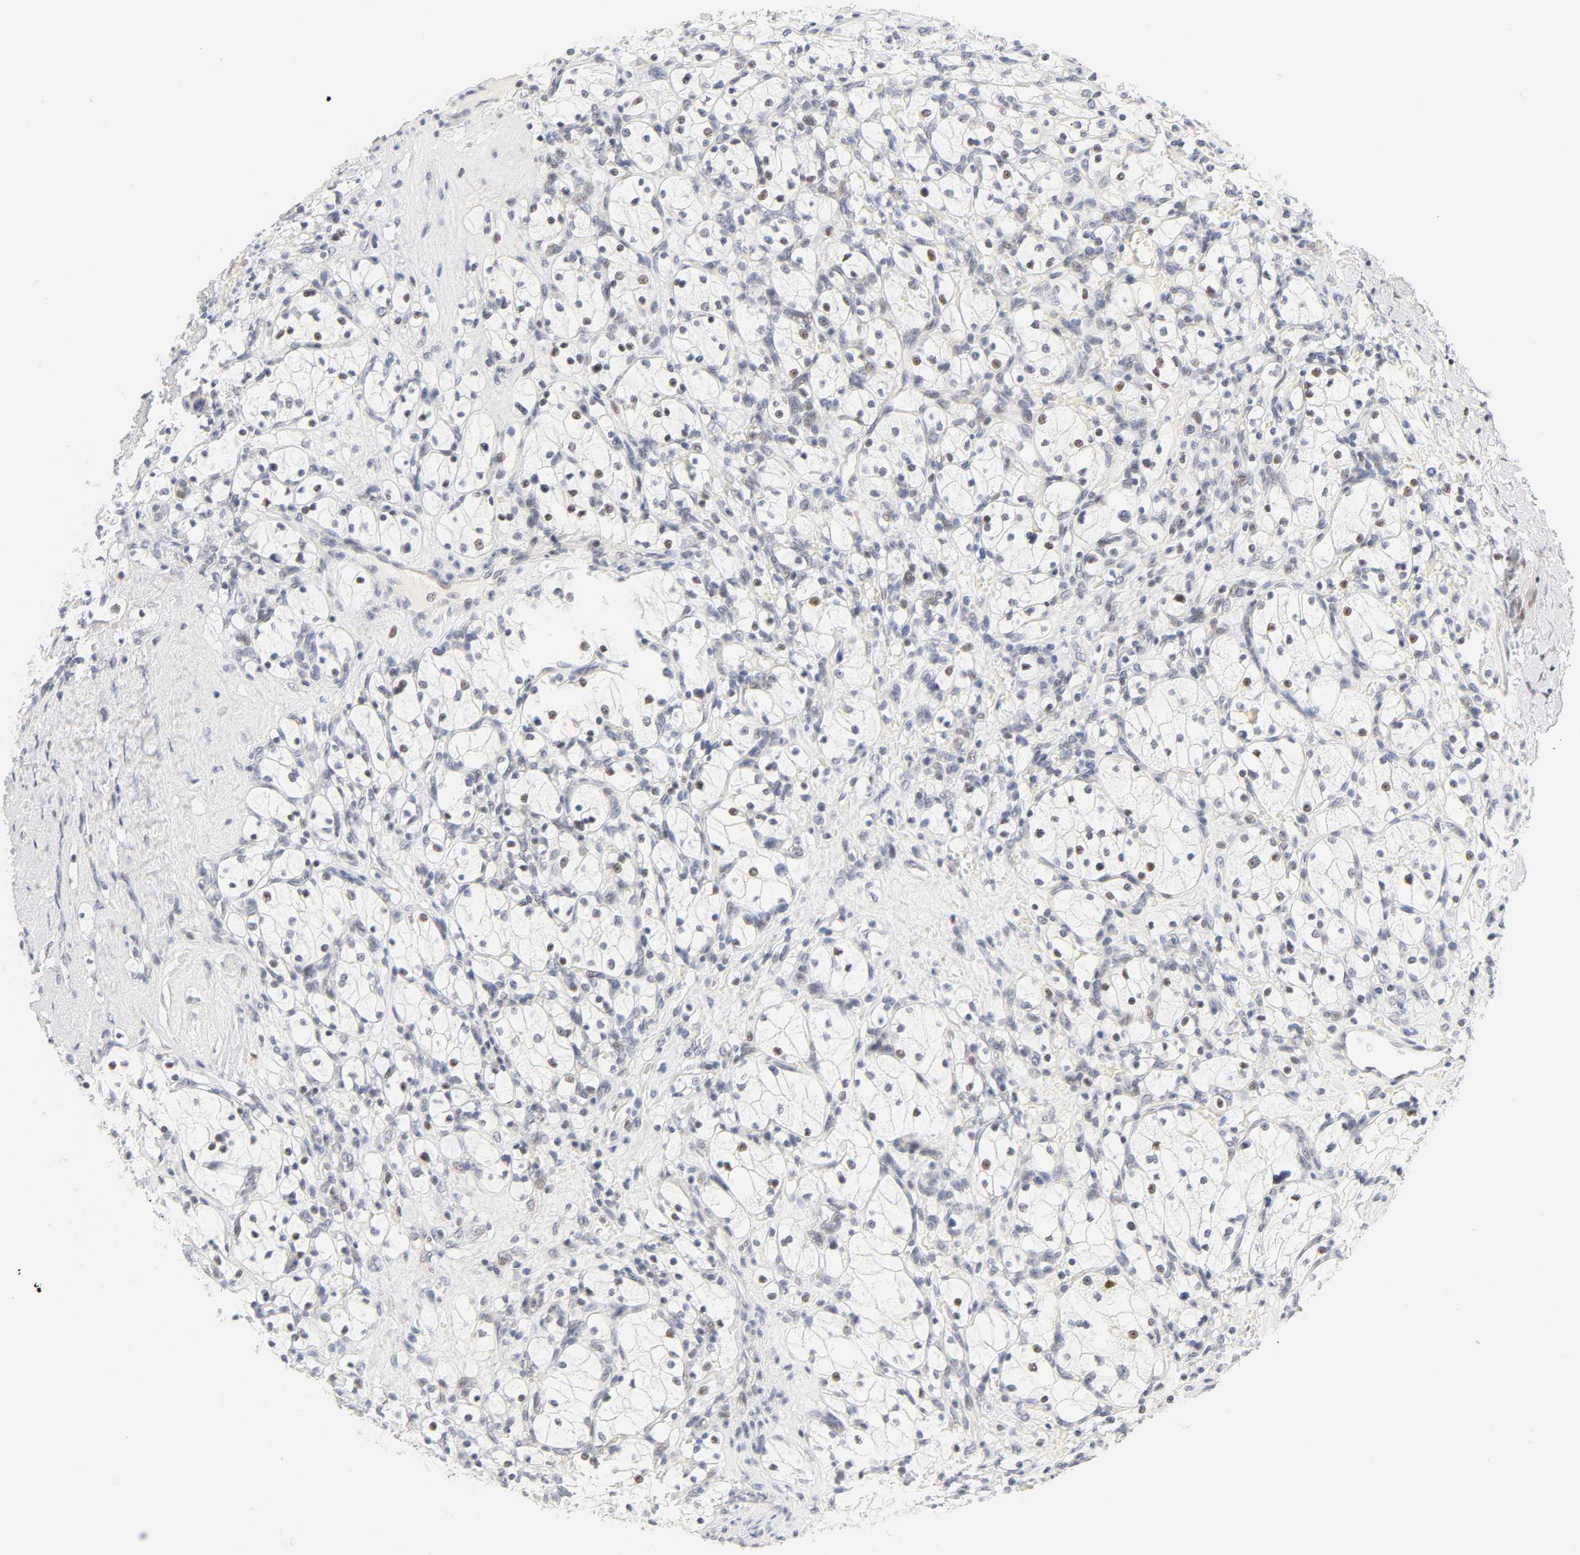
{"staining": {"intensity": "weak", "quantity": "<25%", "location": "nuclear"}, "tissue": "renal cancer", "cell_type": "Tumor cells", "image_type": "cancer", "snomed": [{"axis": "morphology", "description": "Adenocarcinoma, NOS"}, {"axis": "topography", "description": "Kidney"}], "caption": "This is a histopathology image of immunohistochemistry (IHC) staining of adenocarcinoma (renal), which shows no staining in tumor cells. (Stains: DAB (3,3'-diaminobenzidine) immunohistochemistry with hematoxylin counter stain, Microscopy: brightfield microscopy at high magnification).", "gene": "MNAT1", "patient": {"sex": "female", "age": 83}}